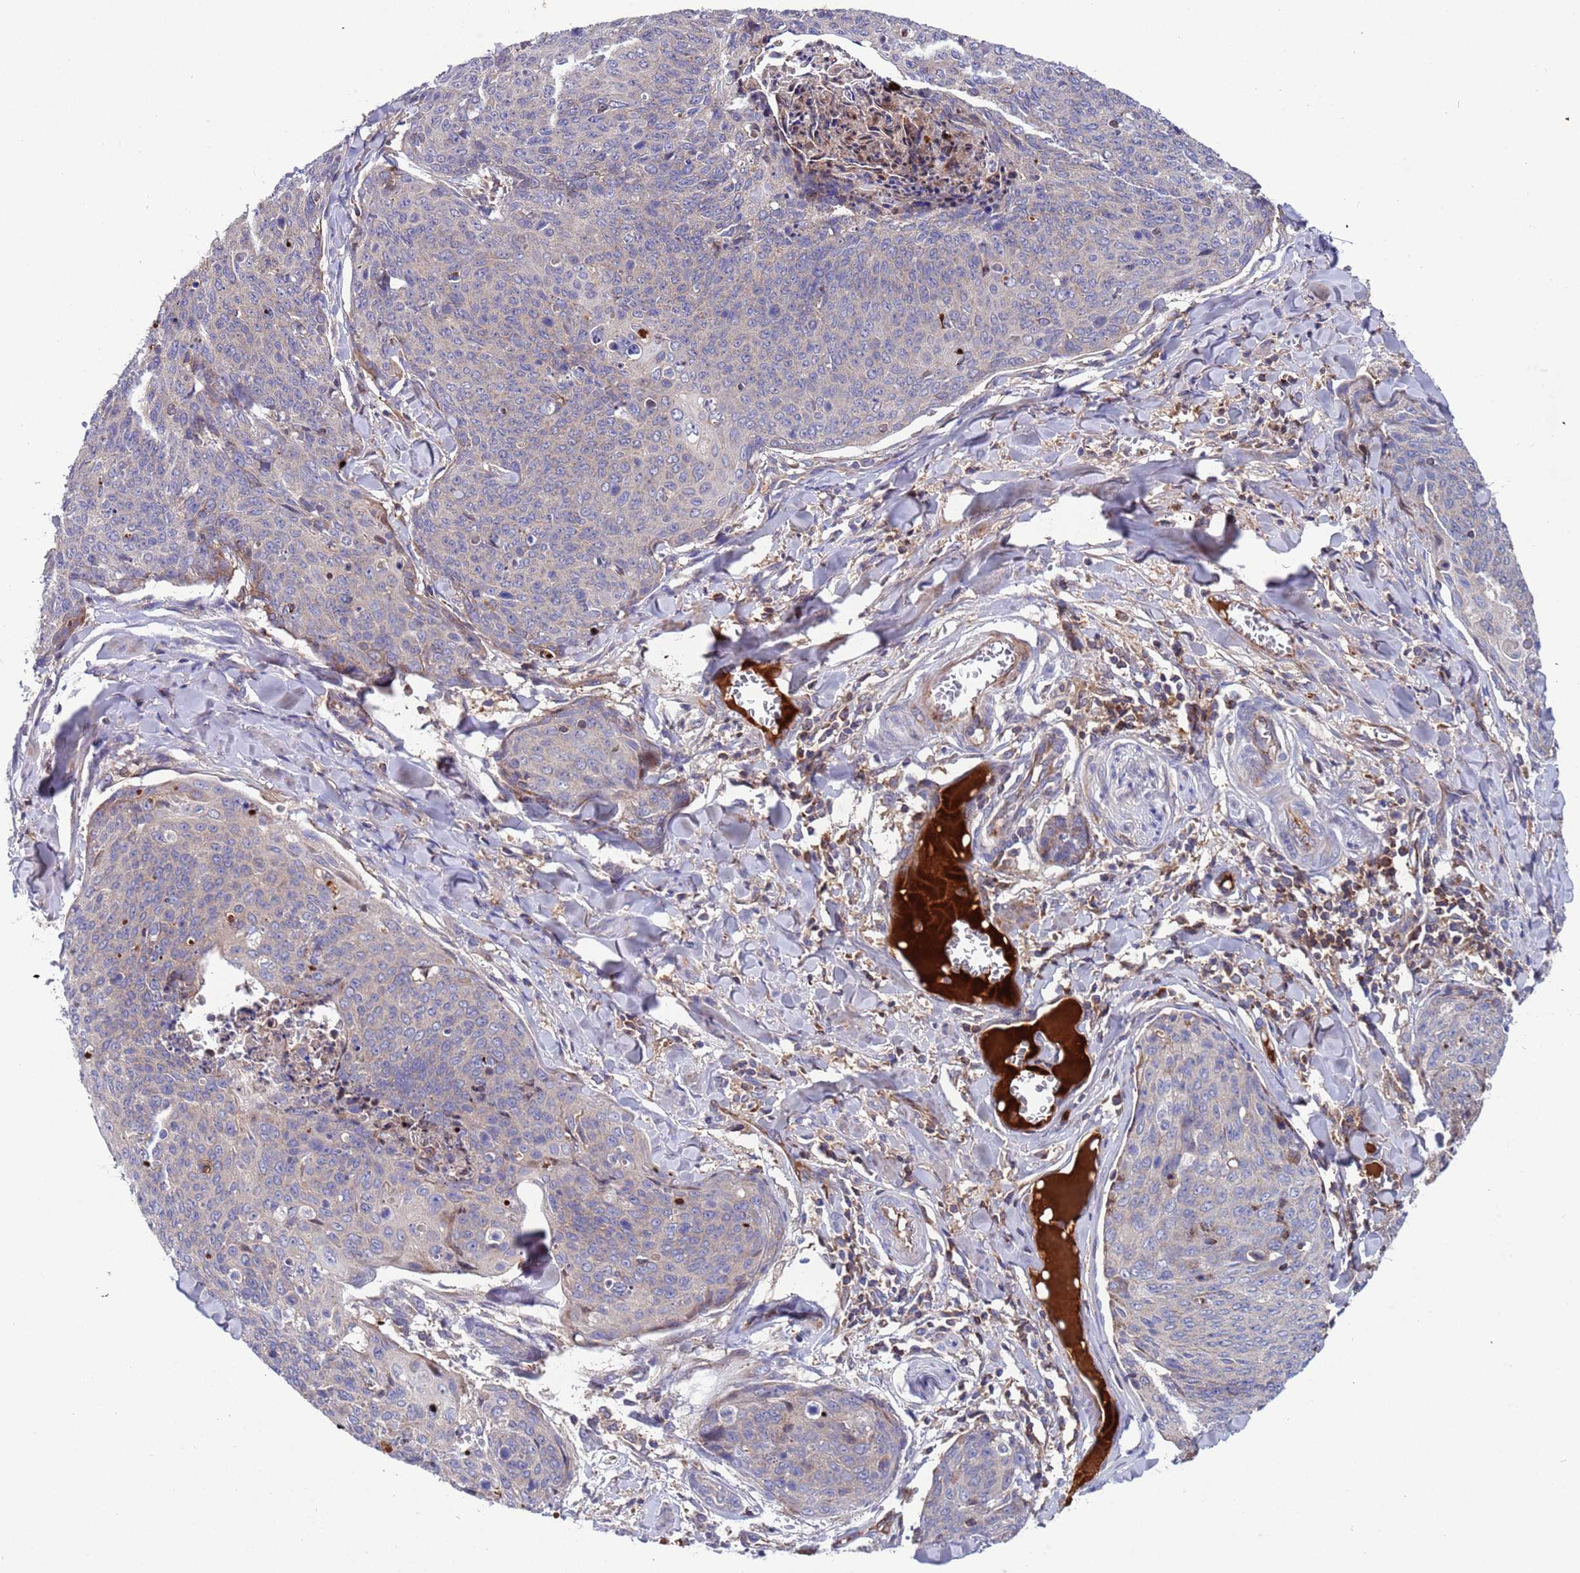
{"staining": {"intensity": "negative", "quantity": "none", "location": "none"}, "tissue": "skin cancer", "cell_type": "Tumor cells", "image_type": "cancer", "snomed": [{"axis": "morphology", "description": "Squamous cell carcinoma, NOS"}, {"axis": "topography", "description": "Skin"}, {"axis": "topography", "description": "Vulva"}], "caption": "High magnification brightfield microscopy of skin cancer stained with DAB (3,3'-diaminobenzidine) (brown) and counterstained with hematoxylin (blue): tumor cells show no significant positivity.", "gene": "PARP16", "patient": {"sex": "female", "age": 85}}